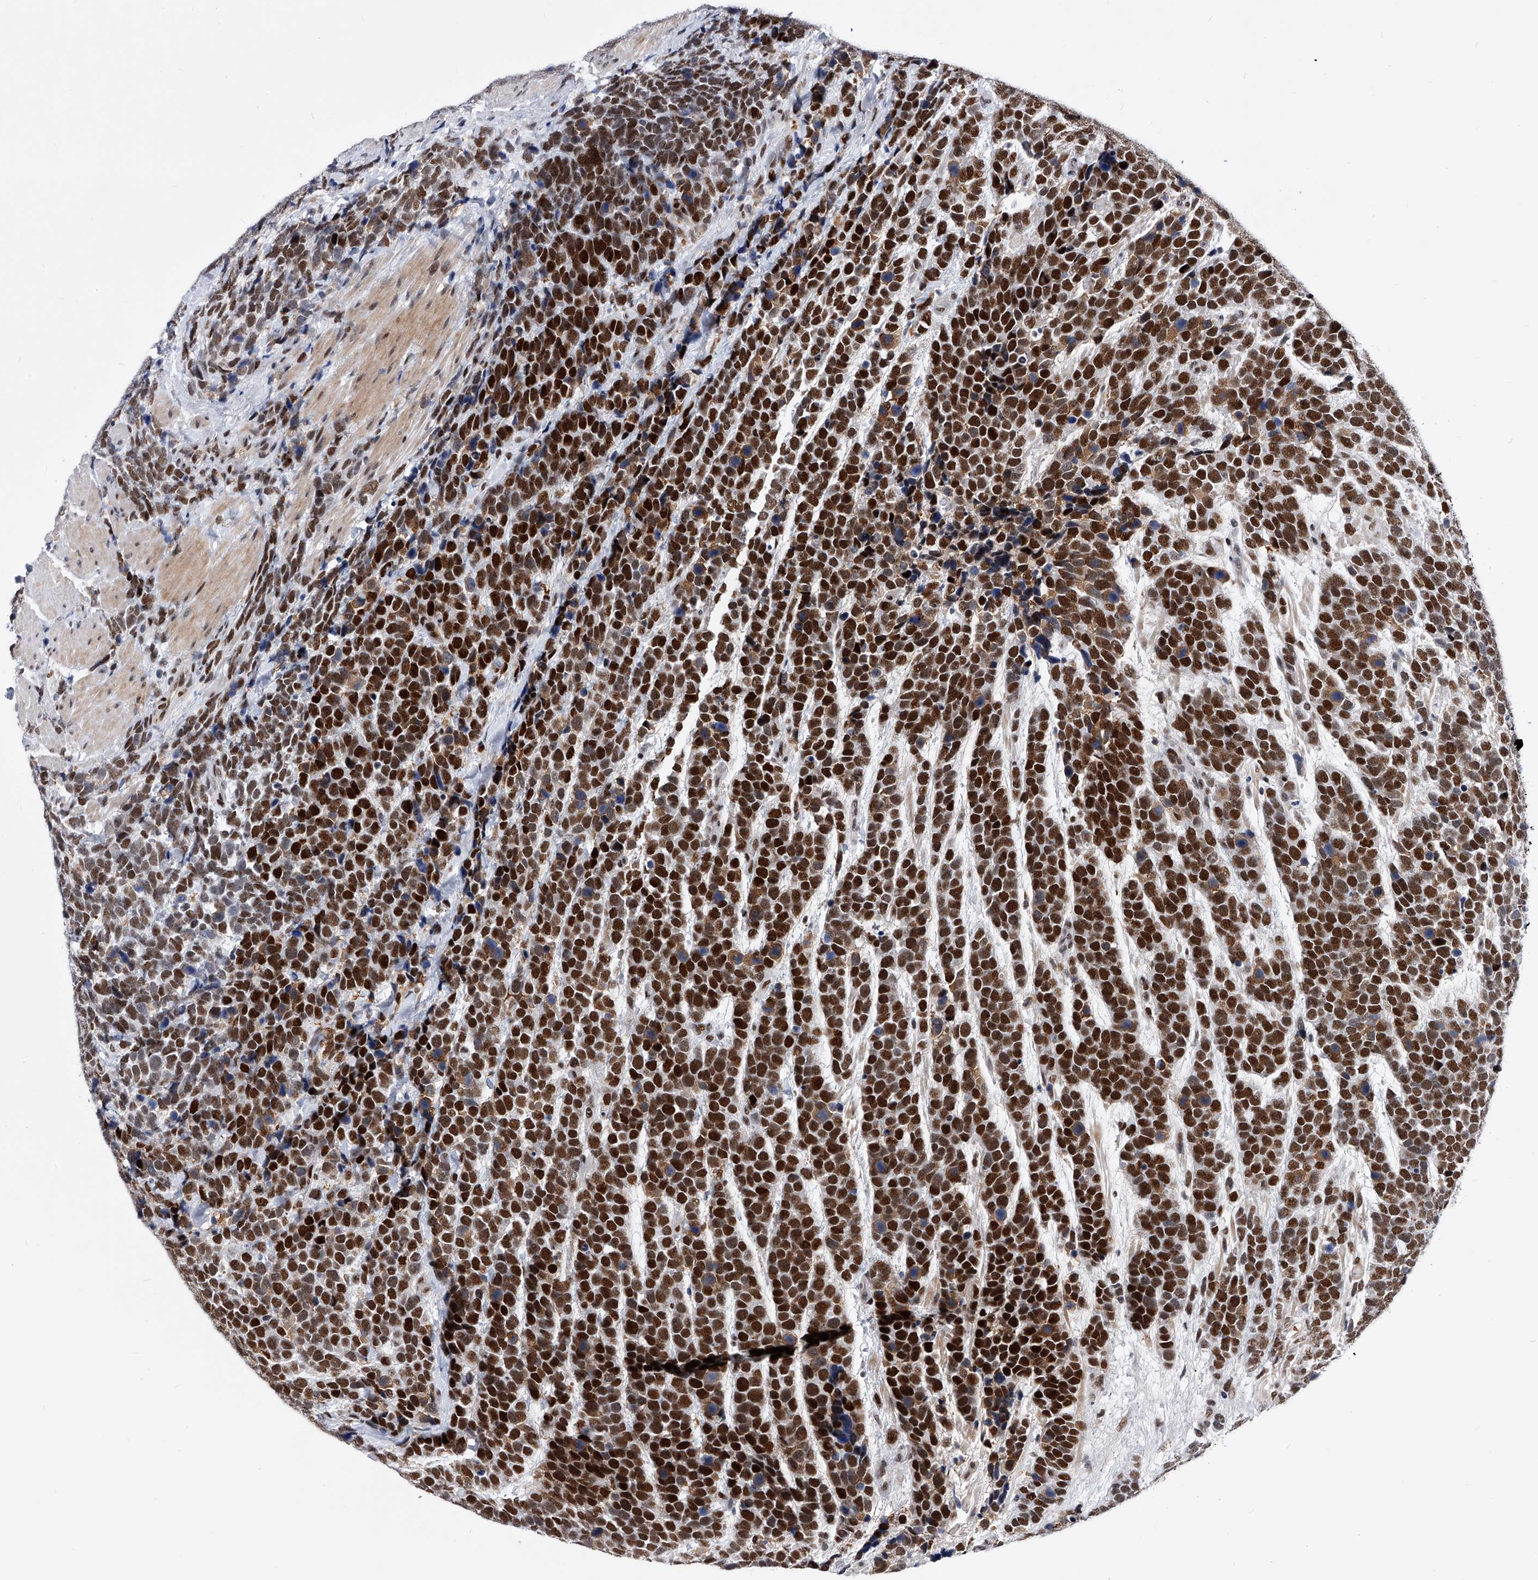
{"staining": {"intensity": "strong", "quantity": ">75%", "location": "nuclear"}, "tissue": "urothelial cancer", "cell_type": "Tumor cells", "image_type": "cancer", "snomed": [{"axis": "morphology", "description": "Urothelial carcinoma, High grade"}, {"axis": "topography", "description": "Urinary bladder"}], "caption": "DAB immunohistochemical staining of urothelial cancer demonstrates strong nuclear protein positivity in about >75% of tumor cells.", "gene": "TESK2", "patient": {"sex": "female", "age": 82}}